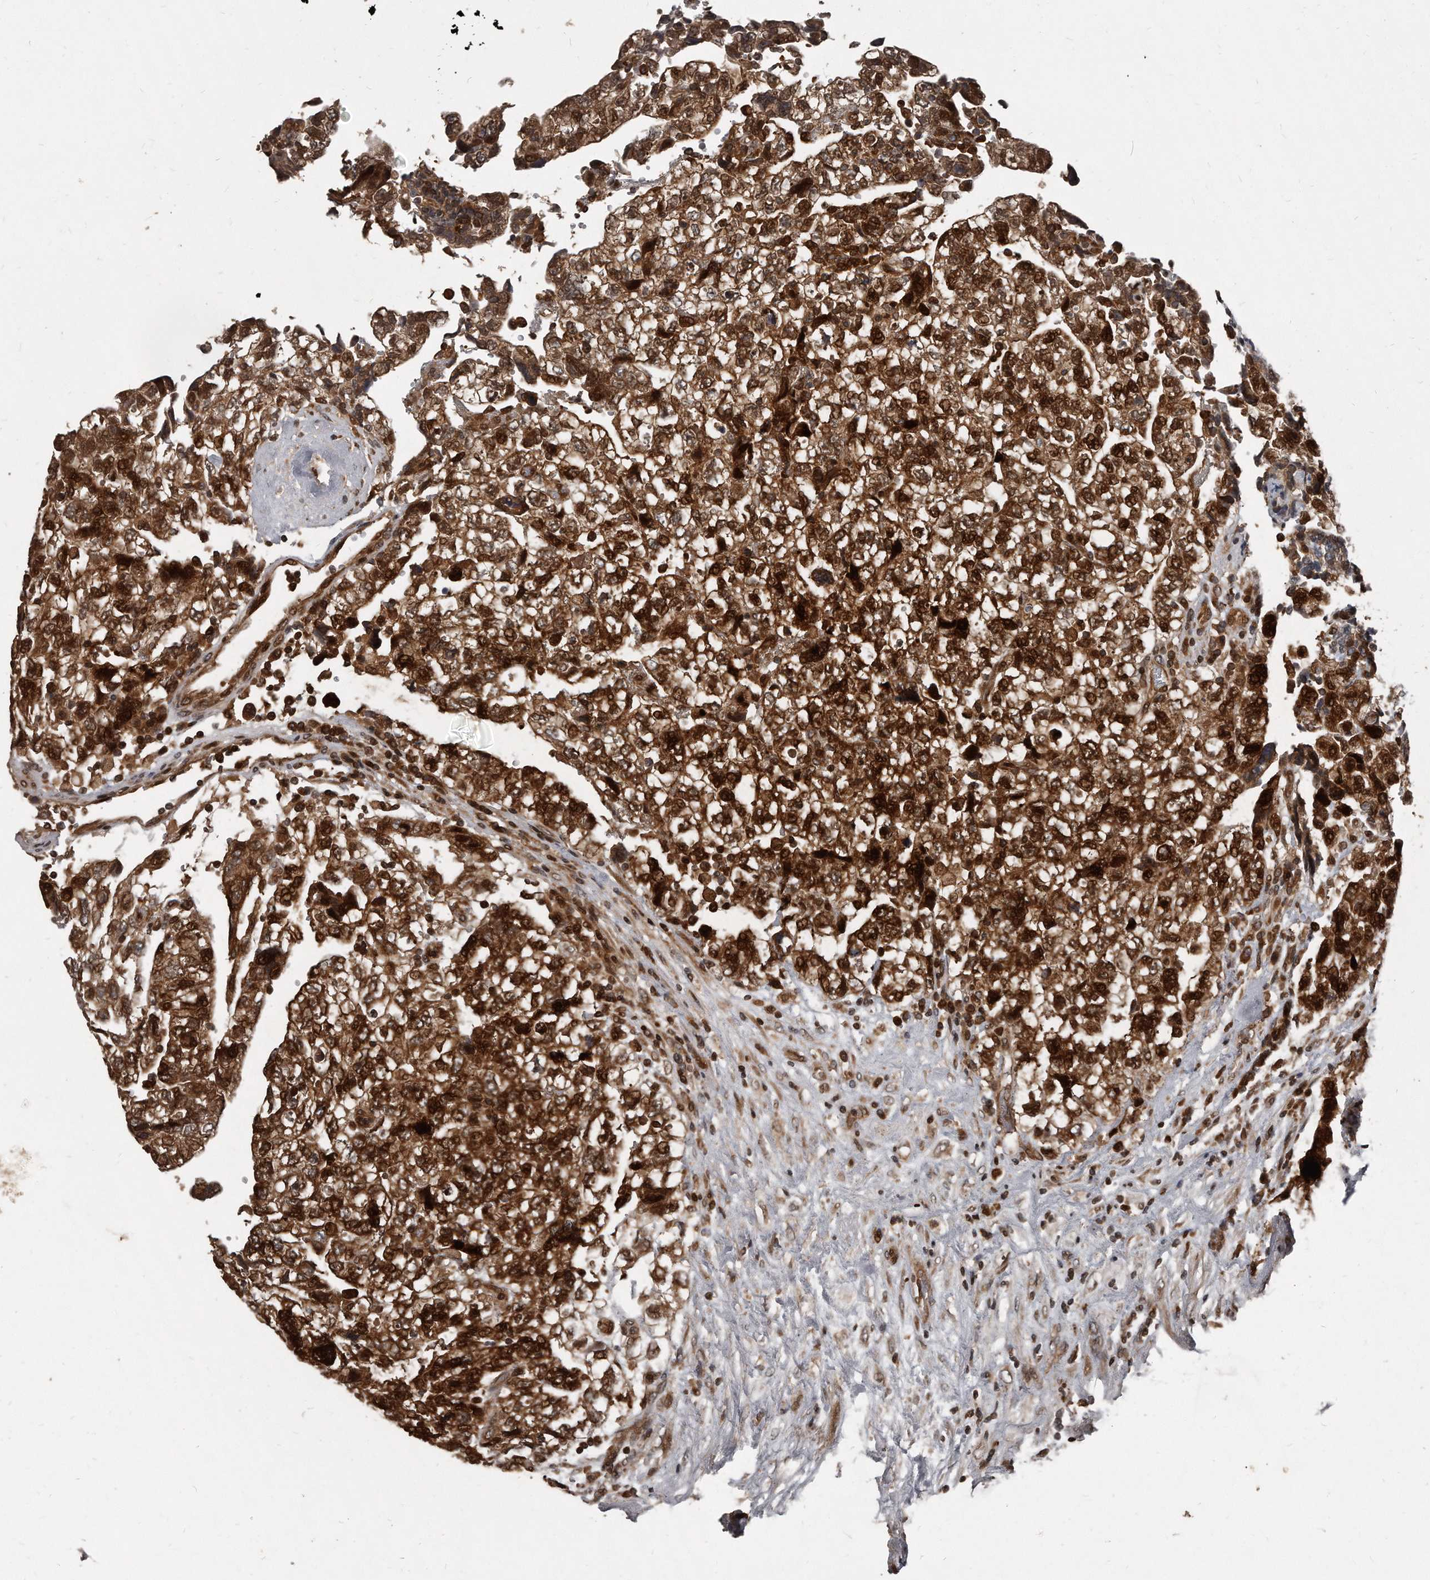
{"staining": {"intensity": "strong", "quantity": ">75%", "location": "cytoplasmic/membranous,nuclear"}, "tissue": "testis cancer", "cell_type": "Tumor cells", "image_type": "cancer", "snomed": [{"axis": "morphology", "description": "Carcinoma, Embryonal, NOS"}, {"axis": "topography", "description": "Testis"}], "caption": "The immunohistochemical stain highlights strong cytoplasmic/membranous and nuclear positivity in tumor cells of testis embryonal carcinoma tissue. (Brightfield microscopy of DAB IHC at high magnification).", "gene": "GCH1", "patient": {"sex": "male", "age": 36}}